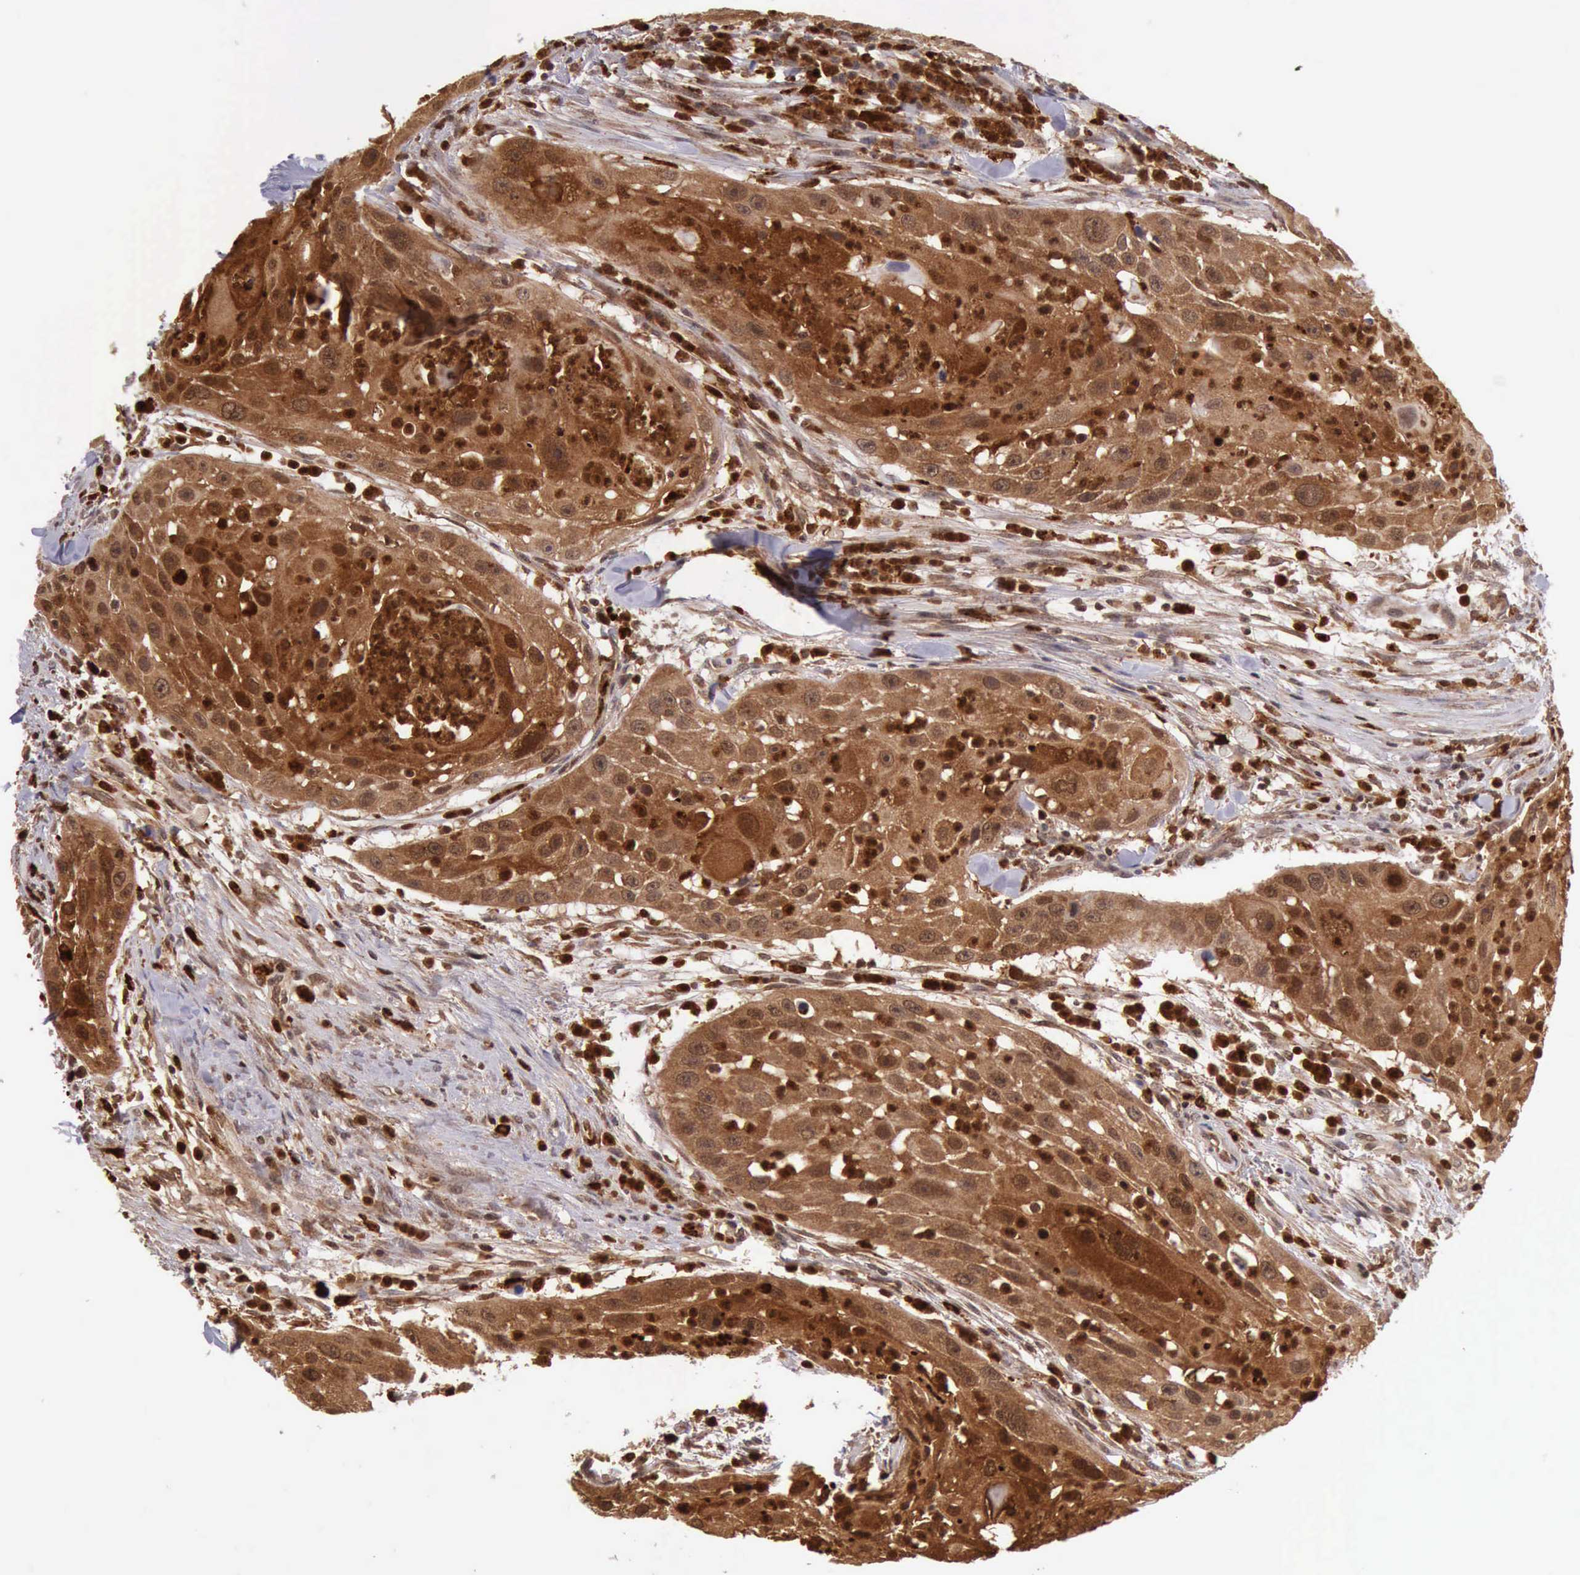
{"staining": {"intensity": "strong", "quantity": ">75%", "location": "cytoplasmic/membranous,nuclear"}, "tissue": "head and neck cancer", "cell_type": "Tumor cells", "image_type": "cancer", "snomed": [{"axis": "morphology", "description": "Squamous cell carcinoma, NOS"}, {"axis": "topography", "description": "Head-Neck"}], "caption": "A high amount of strong cytoplasmic/membranous and nuclear positivity is seen in approximately >75% of tumor cells in squamous cell carcinoma (head and neck) tissue. (DAB IHC with brightfield microscopy, high magnification).", "gene": "CSTA", "patient": {"sex": "male", "age": 64}}